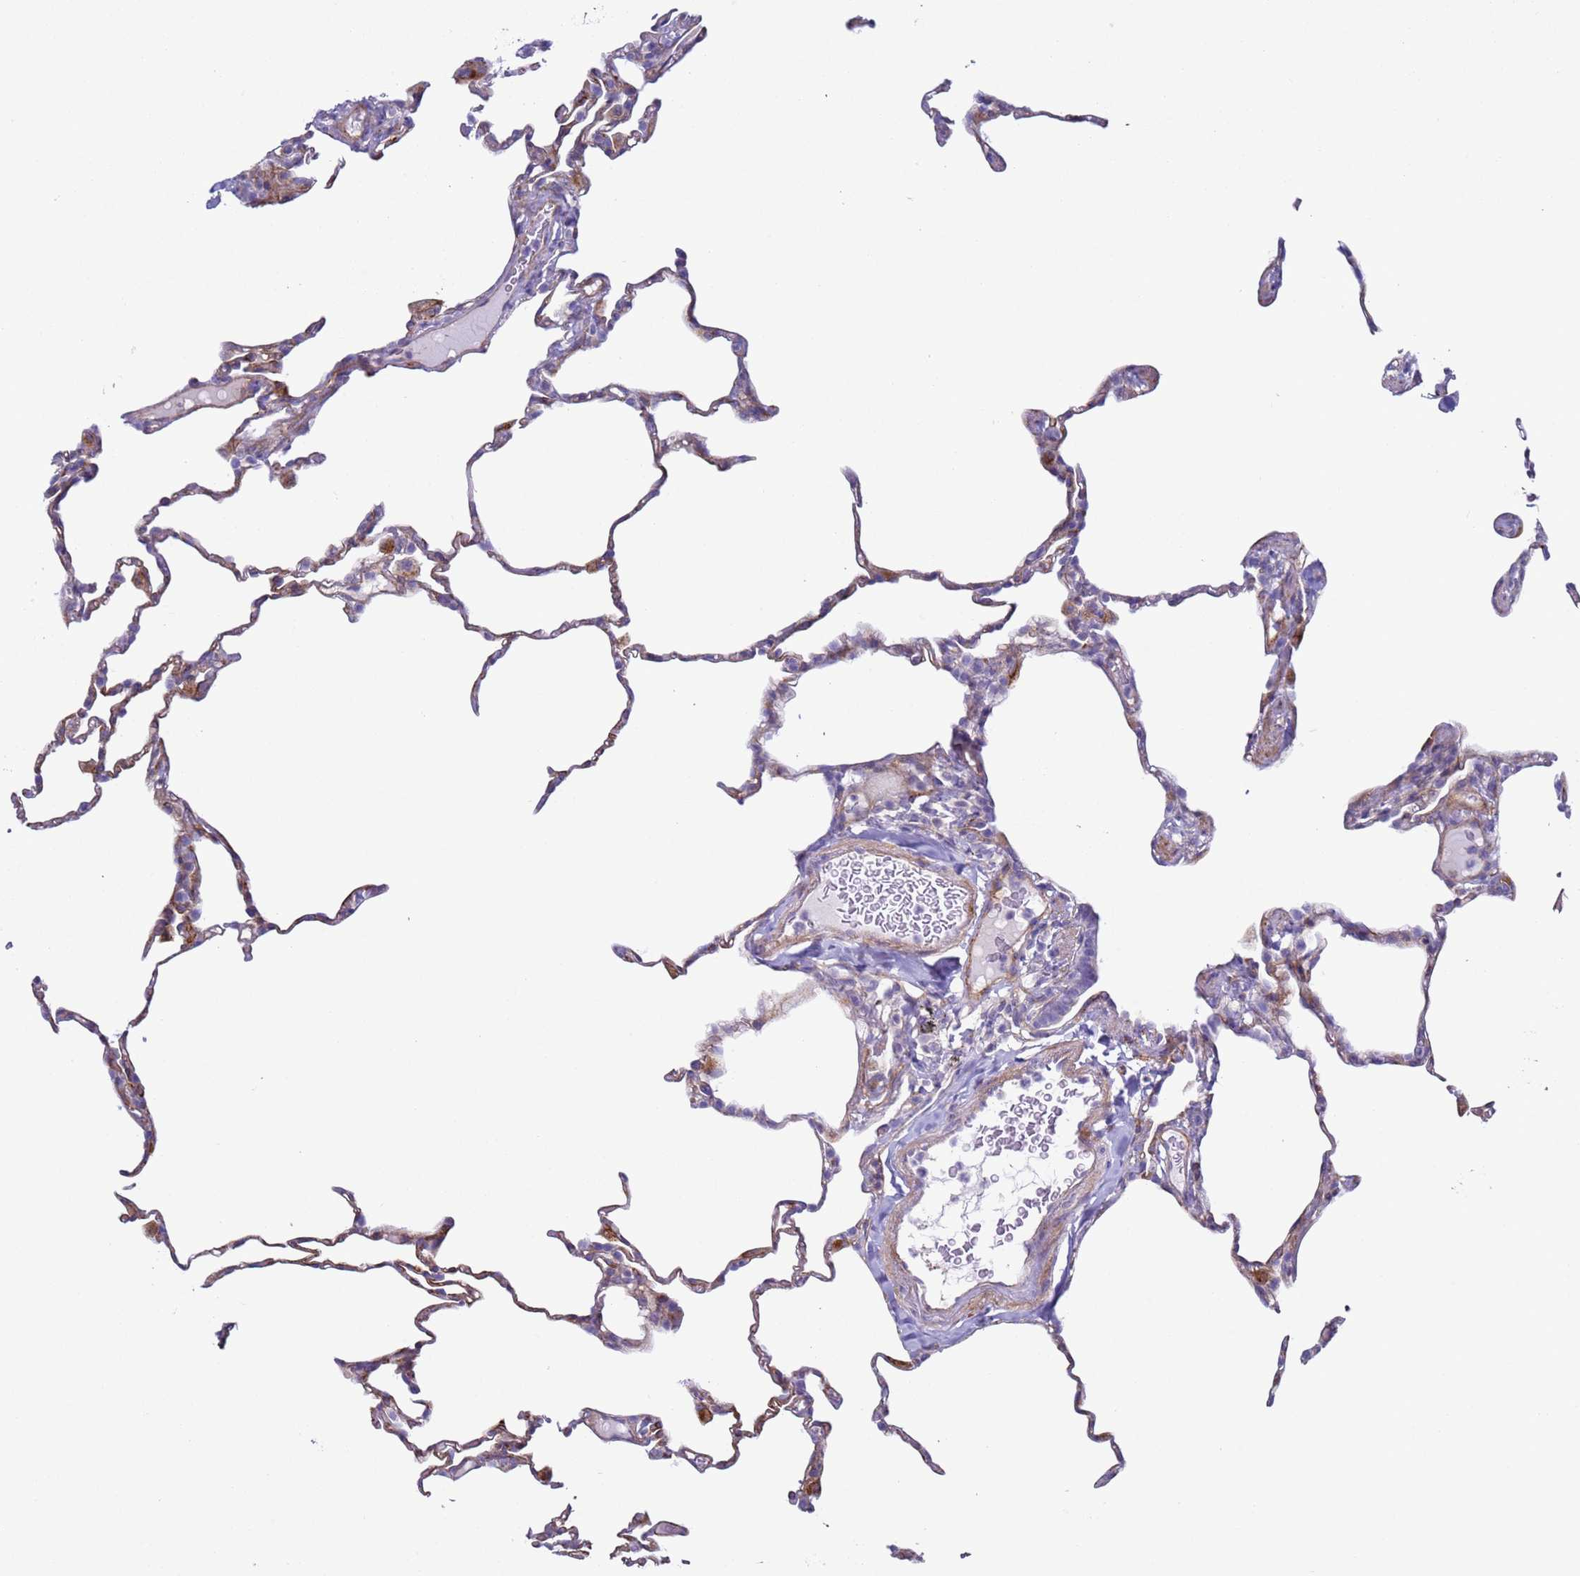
{"staining": {"intensity": "negative", "quantity": "none", "location": "none"}, "tissue": "lung", "cell_type": "Alveolar cells", "image_type": "normal", "snomed": [{"axis": "morphology", "description": "Normal tissue, NOS"}, {"axis": "topography", "description": "Lung"}], "caption": "Immunohistochemistry (IHC) of benign human lung exhibits no staining in alveolar cells.", "gene": "HEATR1", "patient": {"sex": "male", "age": 20}}